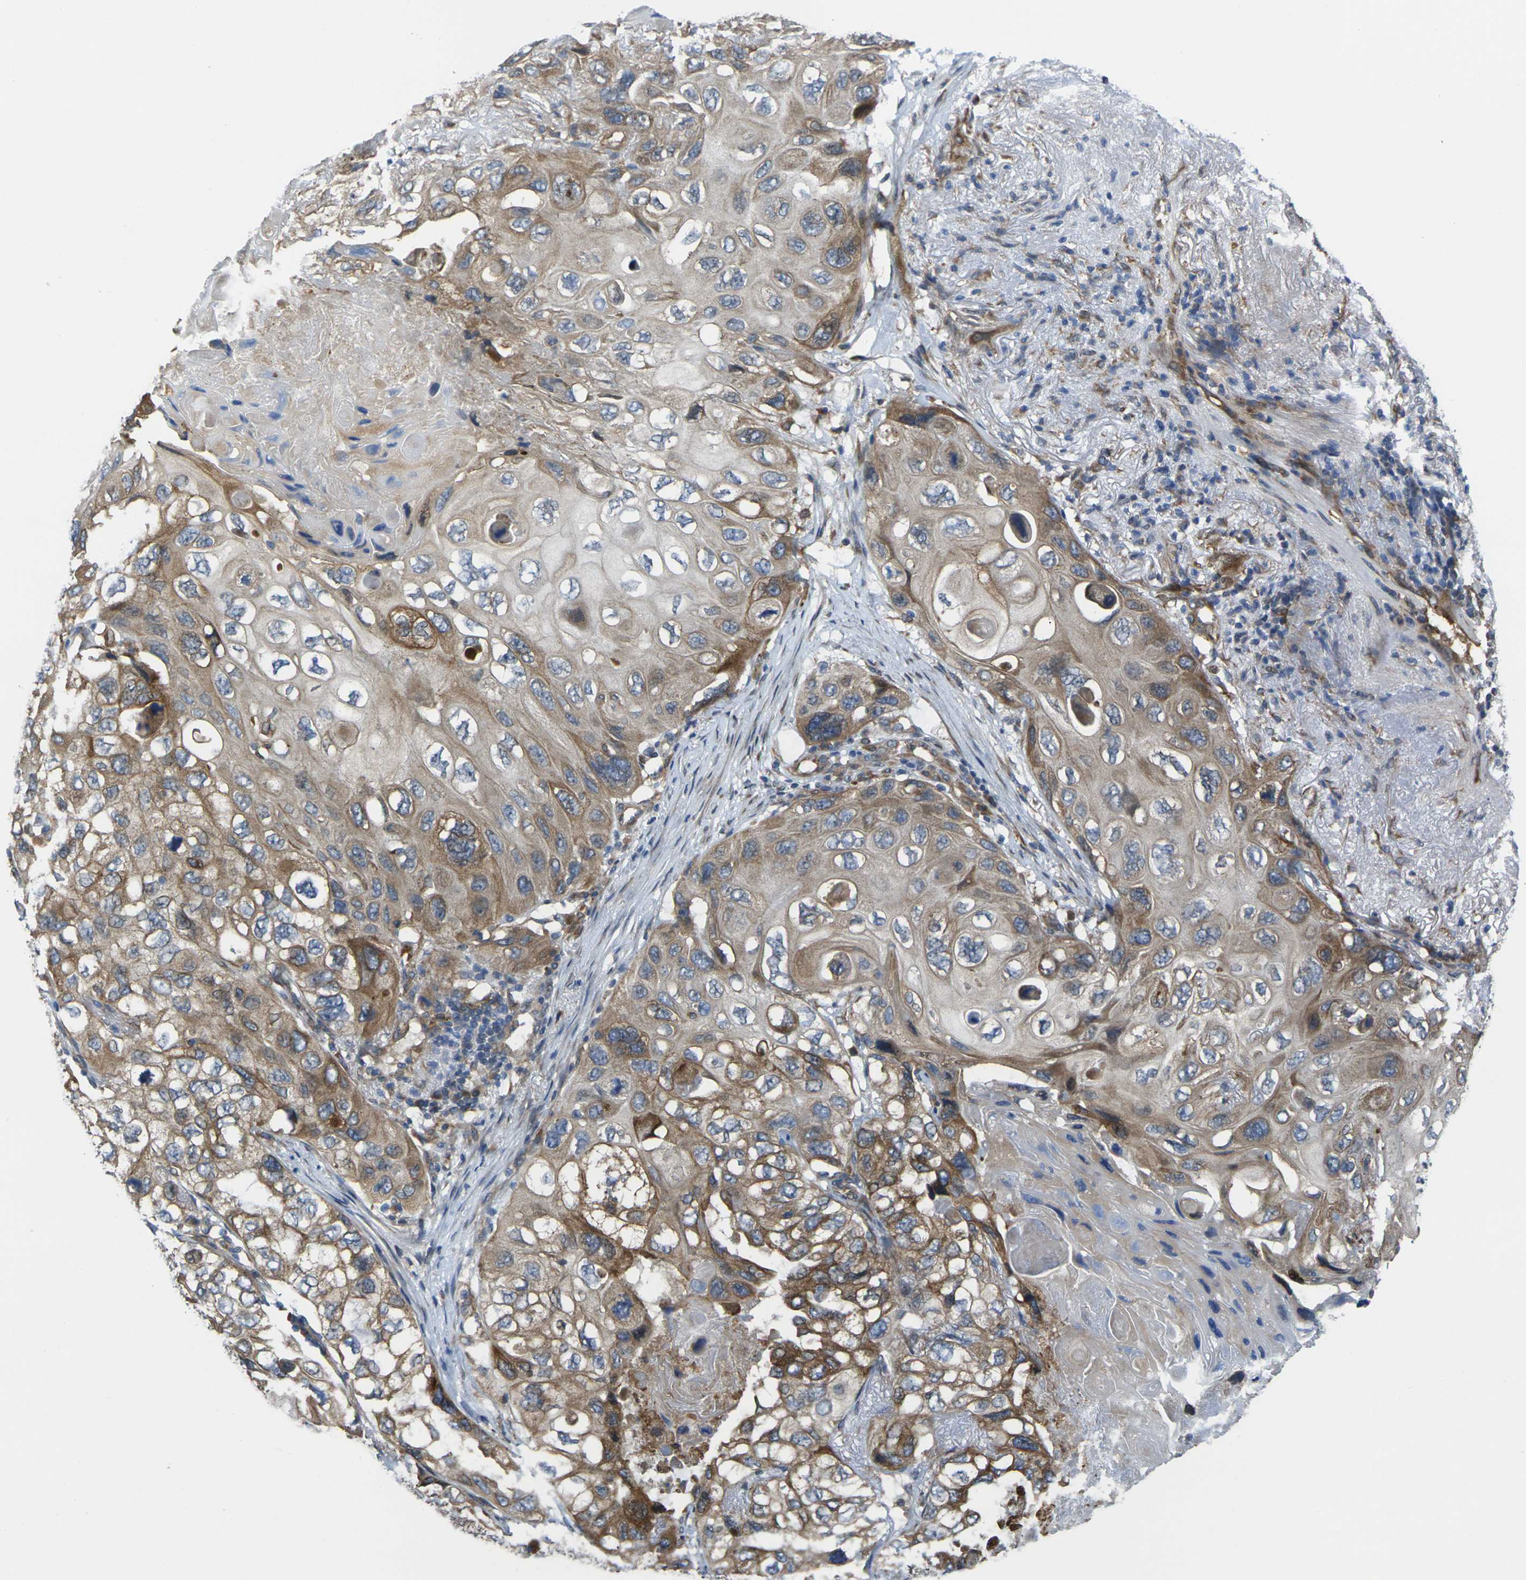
{"staining": {"intensity": "moderate", "quantity": ">75%", "location": "cytoplasmic/membranous"}, "tissue": "lung cancer", "cell_type": "Tumor cells", "image_type": "cancer", "snomed": [{"axis": "morphology", "description": "Squamous cell carcinoma, NOS"}, {"axis": "topography", "description": "Lung"}], "caption": "Lung squamous cell carcinoma was stained to show a protein in brown. There is medium levels of moderate cytoplasmic/membranous positivity in approximately >75% of tumor cells.", "gene": "FZD1", "patient": {"sex": "female", "age": 73}}